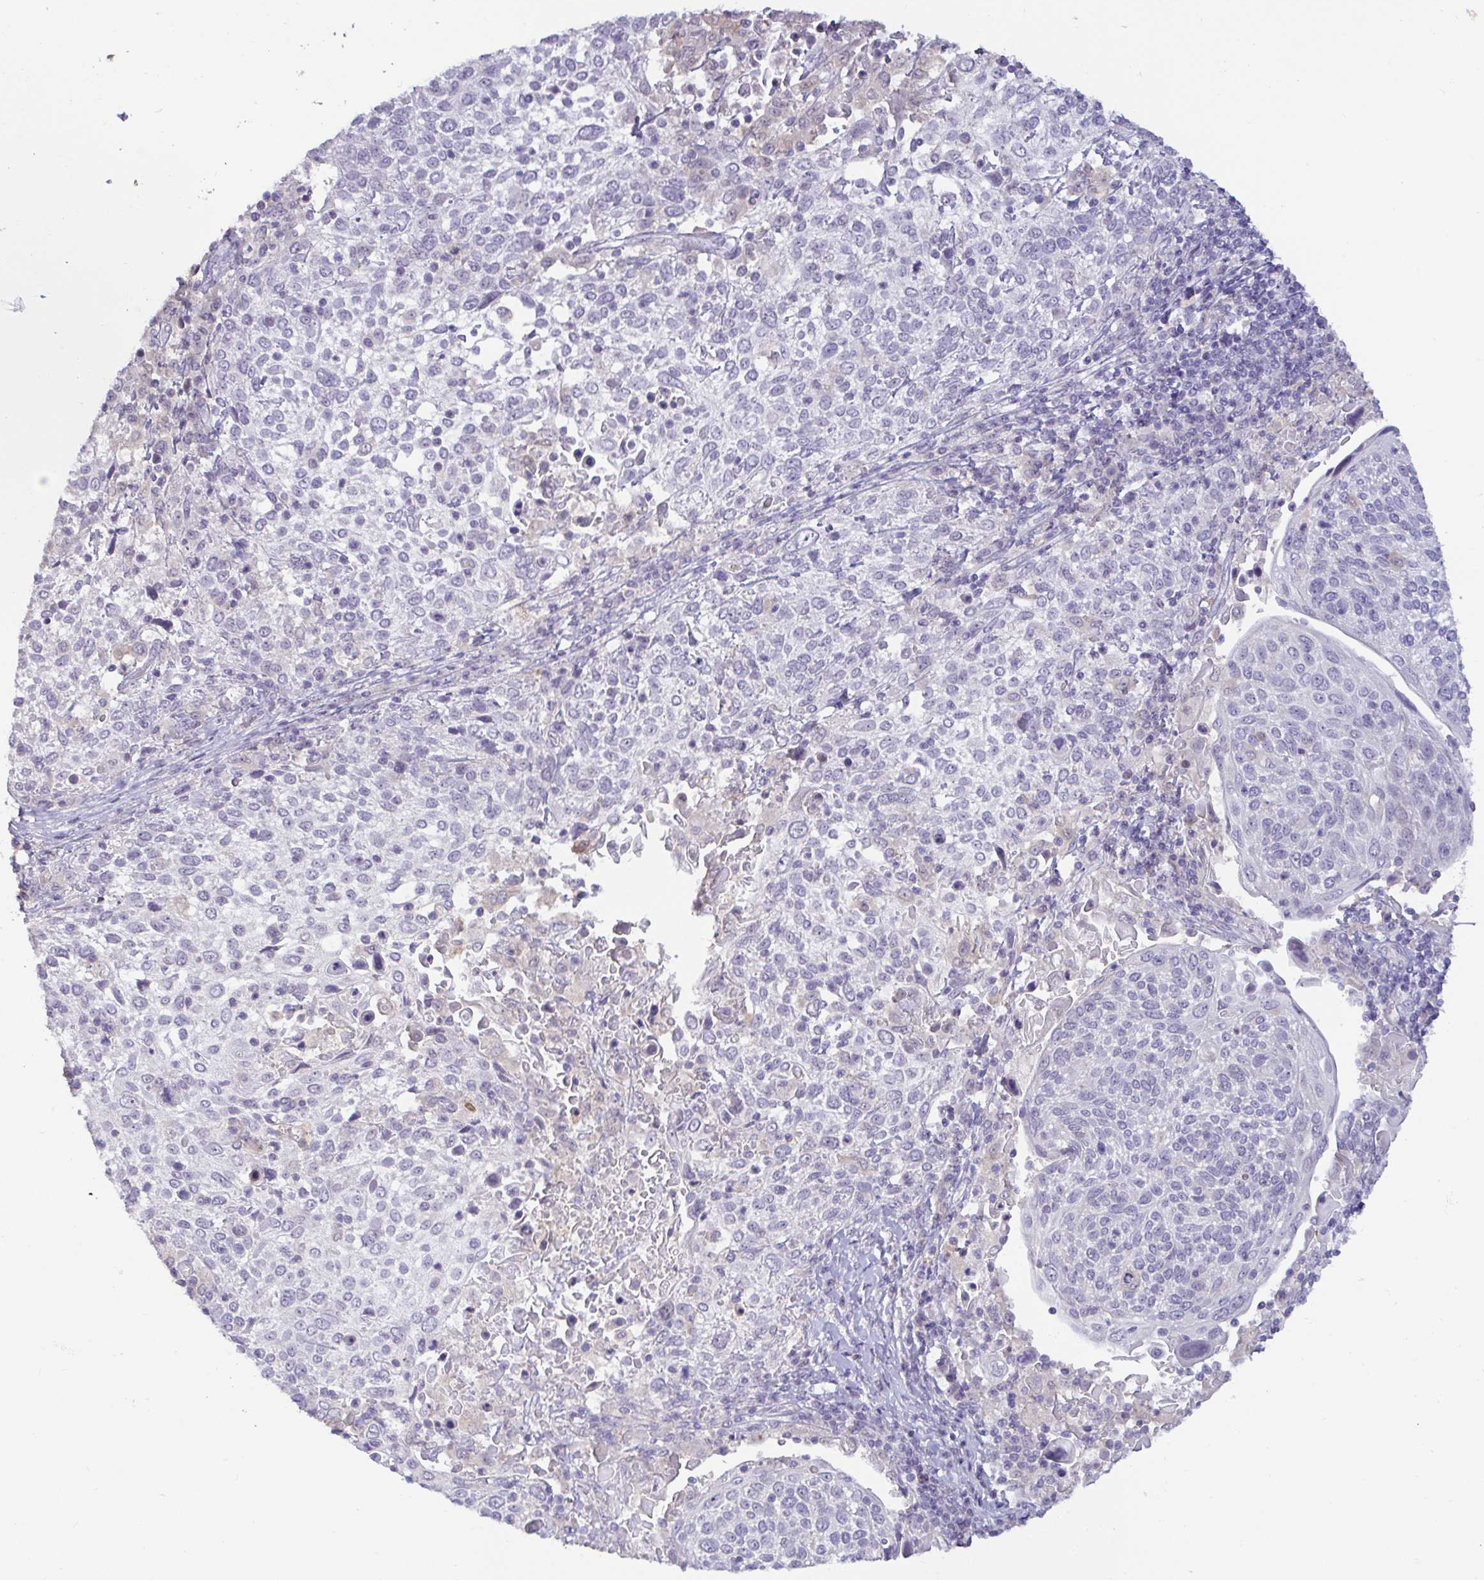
{"staining": {"intensity": "negative", "quantity": "none", "location": "none"}, "tissue": "cervical cancer", "cell_type": "Tumor cells", "image_type": "cancer", "snomed": [{"axis": "morphology", "description": "Squamous cell carcinoma, NOS"}, {"axis": "topography", "description": "Cervix"}], "caption": "The photomicrograph displays no staining of tumor cells in cervical squamous cell carcinoma. Brightfield microscopy of IHC stained with DAB (3,3'-diaminobenzidine) (brown) and hematoxylin (blue), captured at high magnification.", "gene": "GSTM1", "patient": {"sex": "female", "age": 61}}